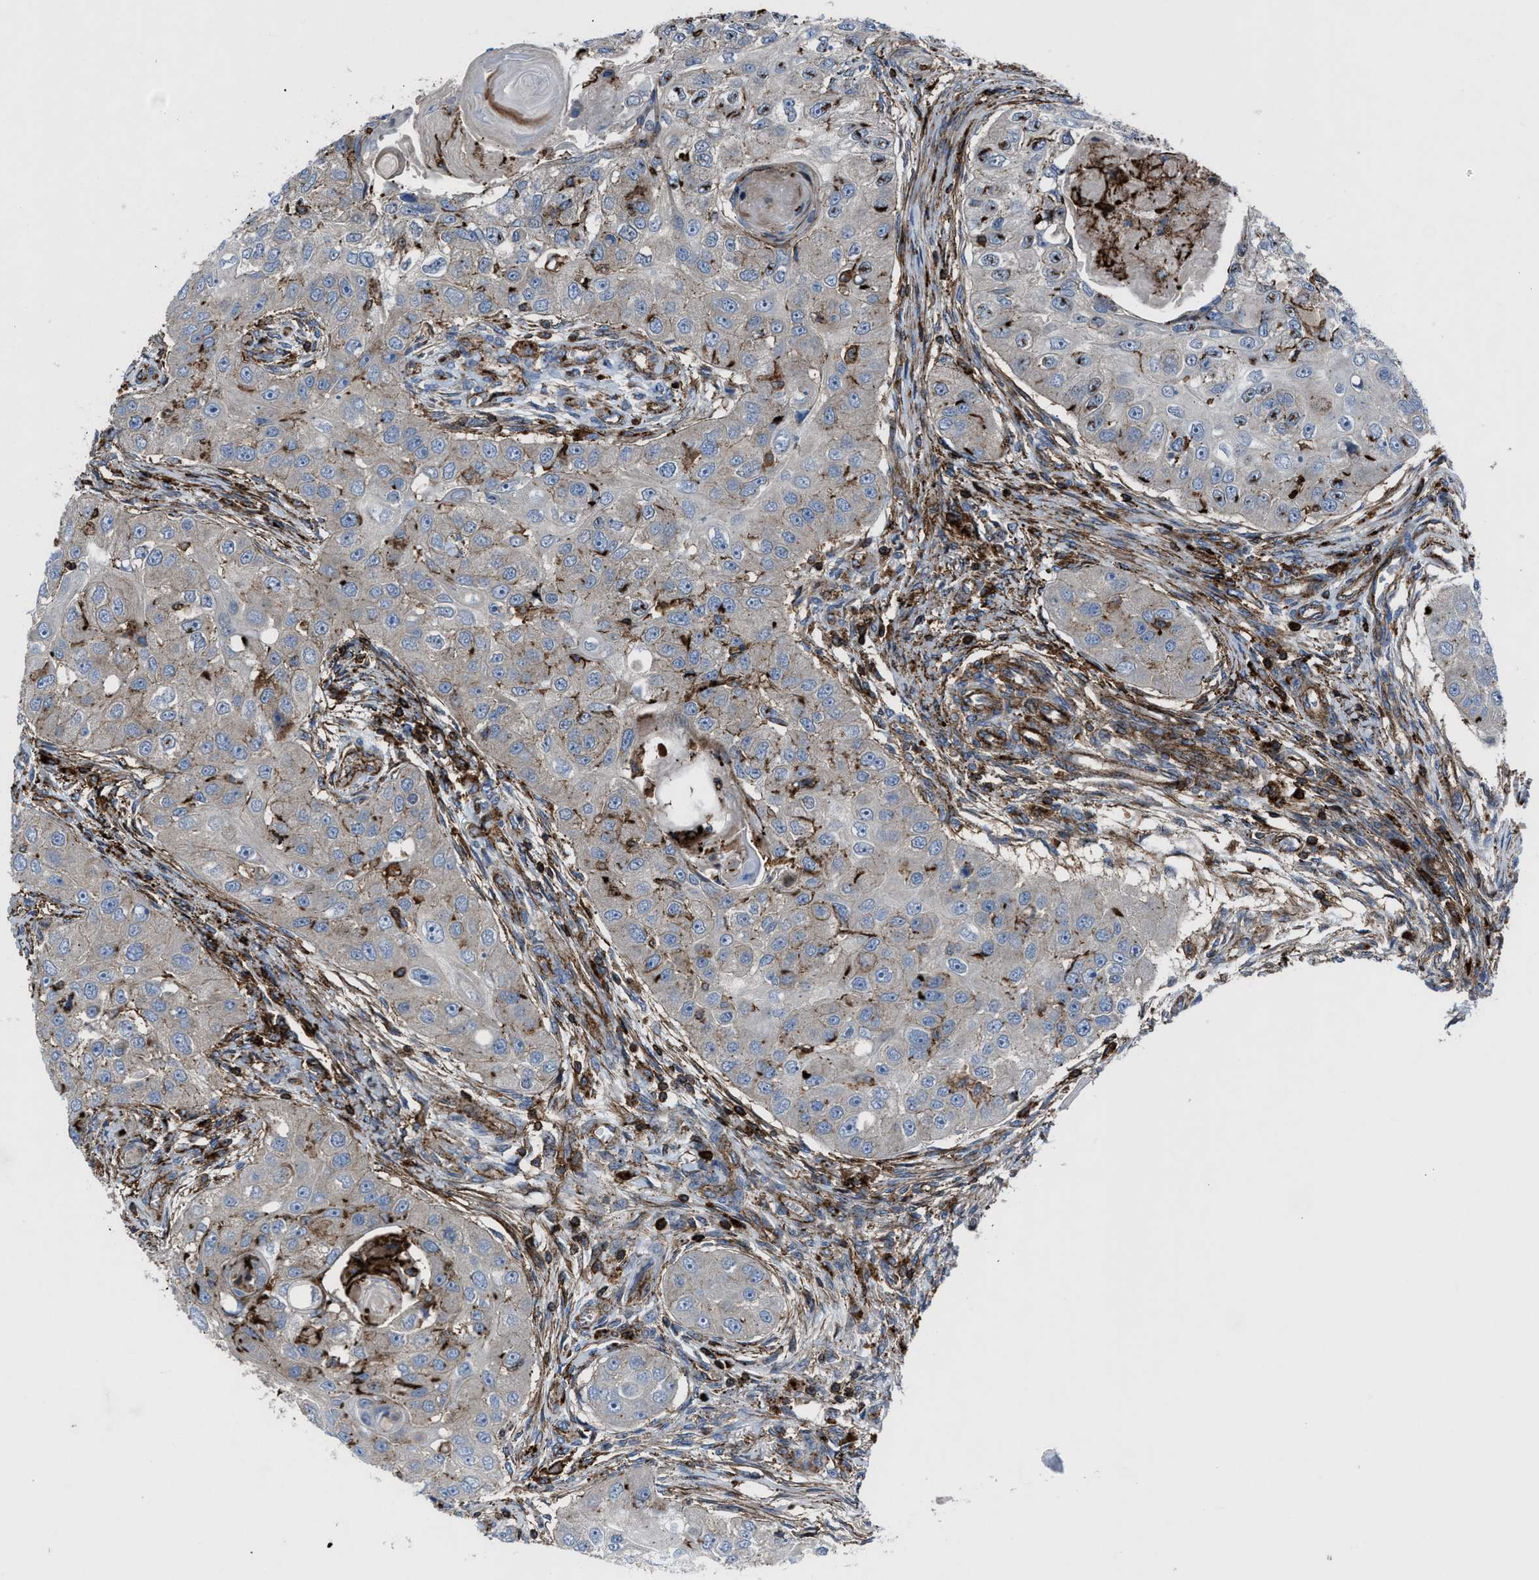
{"staining": {"intensity": "negative", "quantity": "none", "location": "none"}, "tissue": "head and neck cancer", "cell_type": "Tumor cells", "image_type": "cancer", "snomed": [{"axis": "morphology", "description": "Normal tissue, NOS"}, {"axis": "morphology", "description": "Squamous cell carcinoma, NOS"}, {"axis": "topography", "description": "Skeletal muscle"}, {"axis": "topography", "description": "Head-Neck"}], "caption": "The histopathology image shows no significant expression in tumor cells of squamous cell carcinoma (head and neck).", "gene": "AGPAT2", "patient": {"sex": "male", "age": 51}}